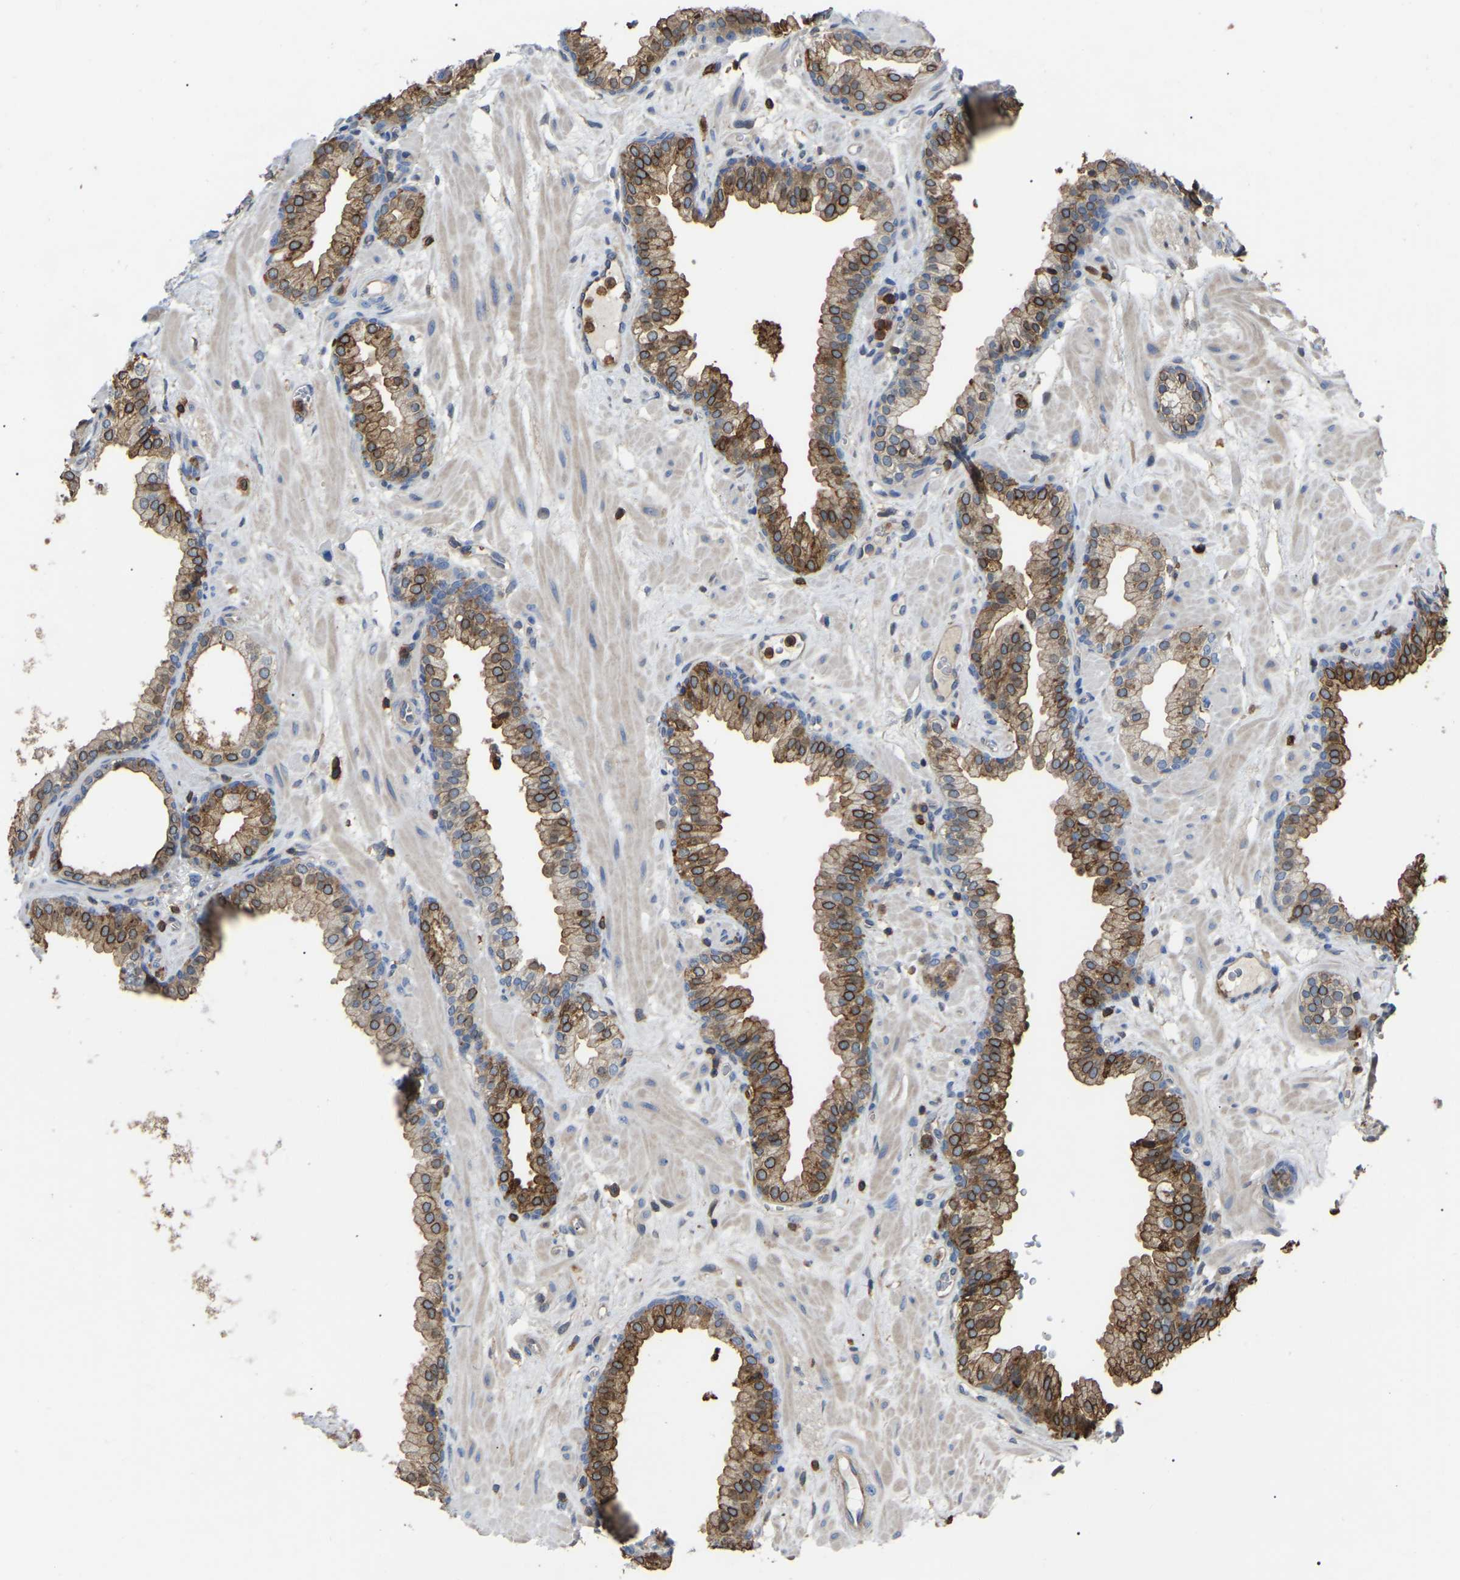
{"staining": {"intensity": "moderate", "quantity": "25%-75%", "location": "cytoplasmic/membranous"}, "tissue": "prostate", "cell_type": "Glandular cells", "image_type": "normal", "snomed": [{"axis": "morphology", "description": "Normal tissue, NOS"}, {"axis": "morphology", "description": "Urothelial carcinoma, Low grade"}, {"axis": "topography", "description": "Urinary bladder"}, {"axis": "topography", "description": "Prostate"}], "caption": "Immunohistochemistry staining of unremarkable prostate, which demonstrates medium levels of moderate cytoplasmic/membranous positivity in approximately 25%-75% of glandular cells indicating moderate cytoplasmic/membranous protein expression. The staining was performed using DAB (brown) for protein detection and nuclei were counterstained in hematoxylin (blue).", "gene": "CIT", "patient": {"sex": "male", "age": 60}}